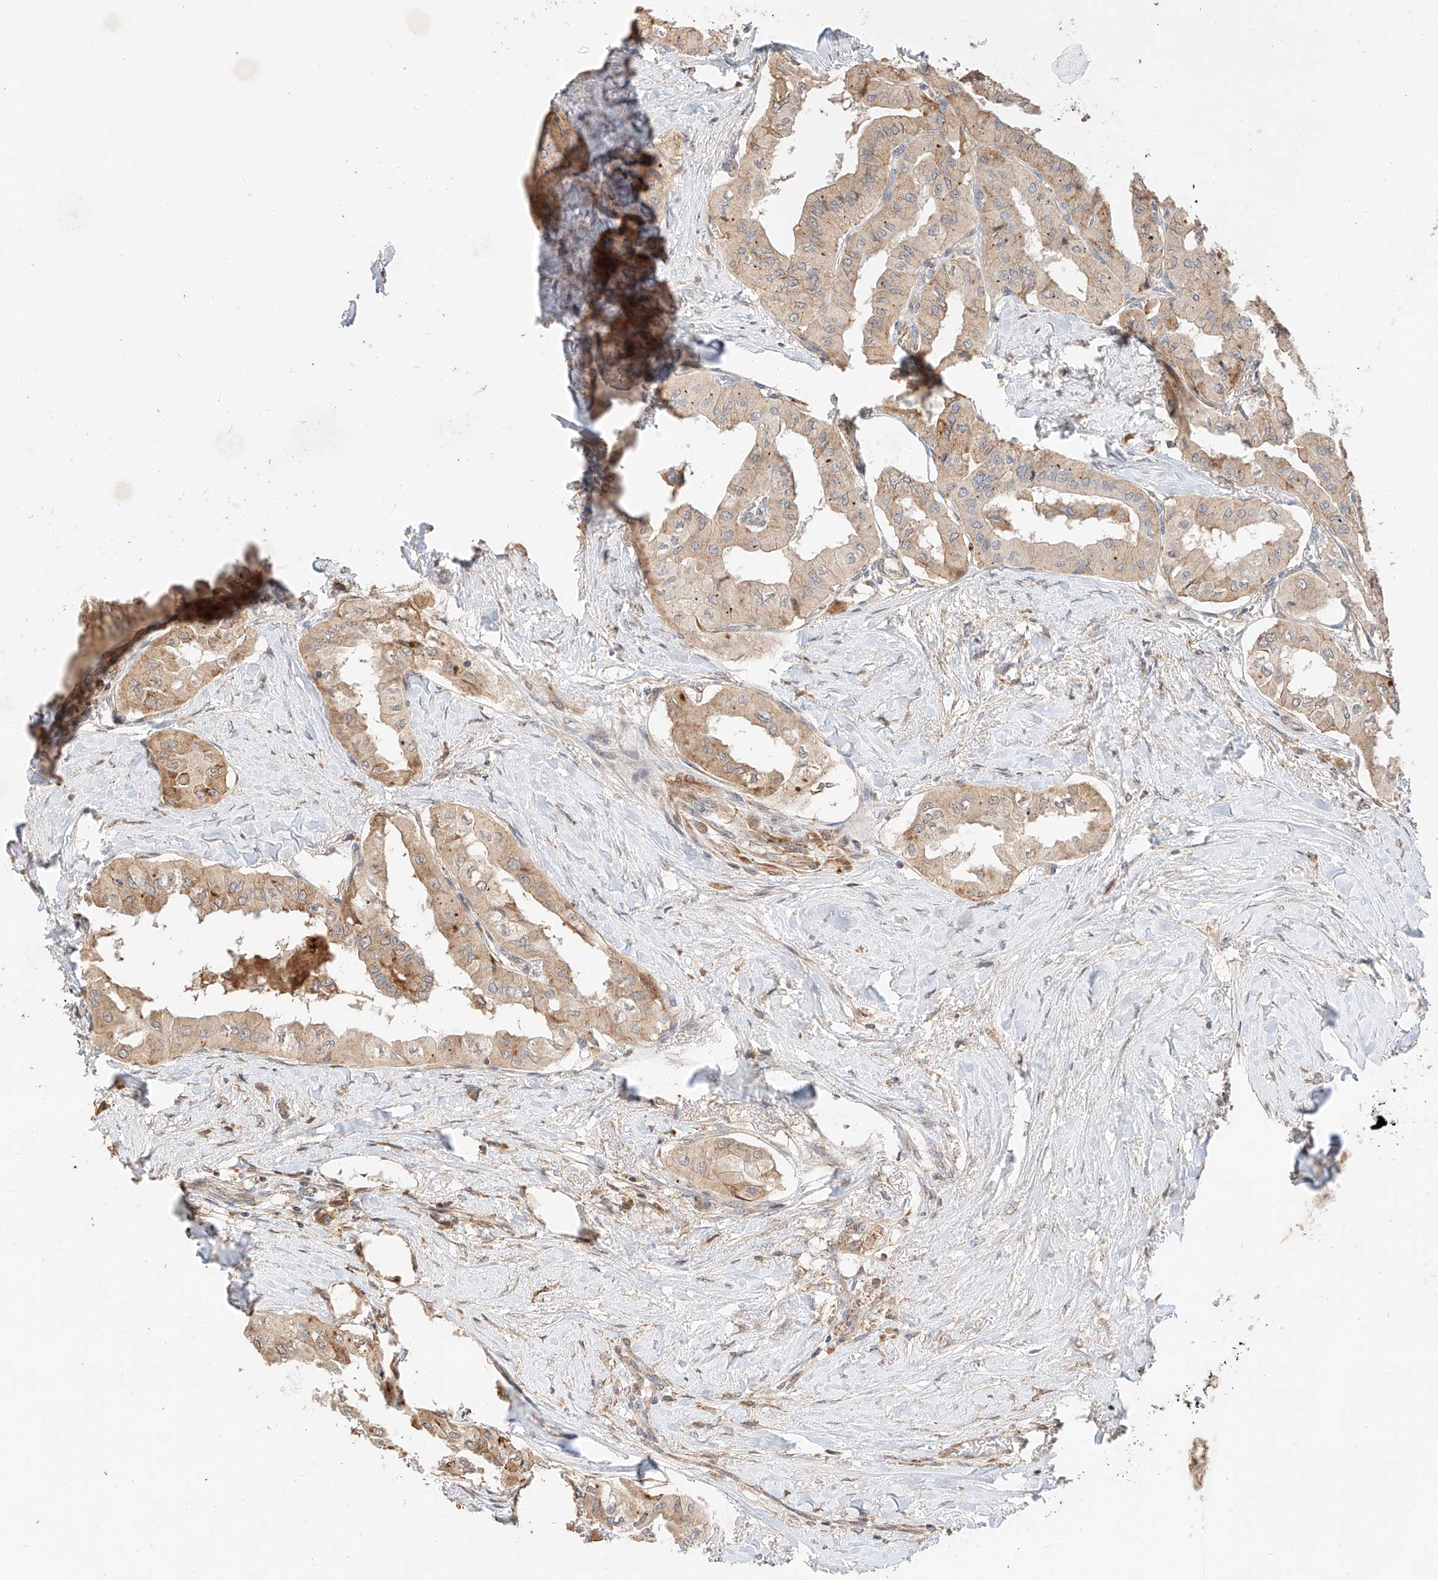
{"staining": {"intensity": "weak", "quantity": ">75%", "location": "cytoplasmic/membranous"}, "tissue": "thyroid cancer", "cell_type": "Tumor cells", "image_type": "cancer", "snomed": [{"axis": "morphology", "description": "Papillary adenocarcinoma, NOS"}, {"axis": "topography", "description": "Thyroid gland"}], "caption": "Tumor cells show low levels of weak cytoplasmic/membranous positivity in approximately >75% of cells in human thyroid cancer (papillary adenocarcinoma).", "gene": "SUSD6", "patient": {"sex": "female", "age": 59}}